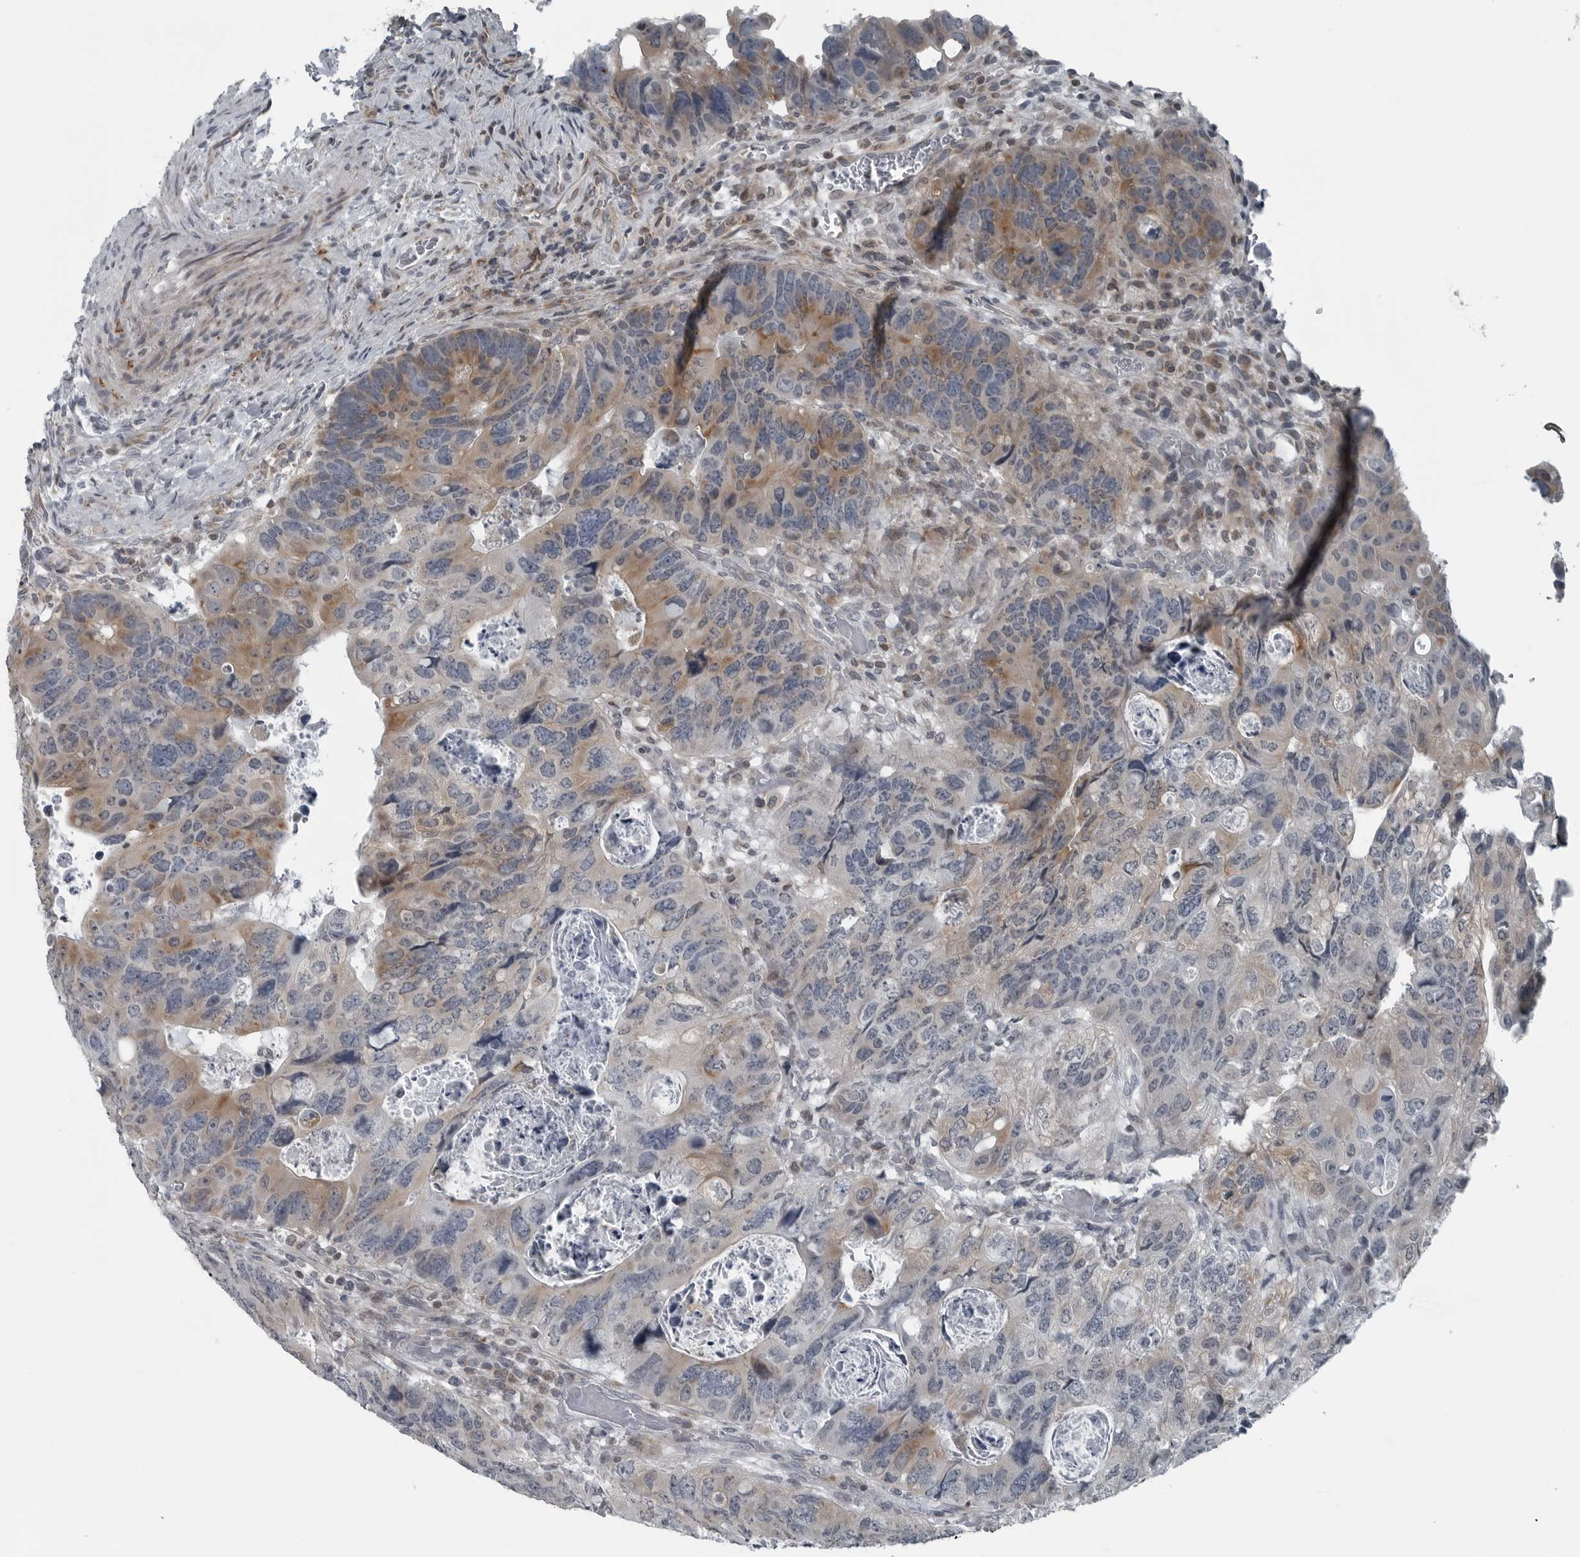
{"staining": {"intensity": "moderate", "quantity": "25%-75%", "location": "cytoplasmic/membranous"}, "tissue": "colorectal cancer", "cell_type": "Tumor cells", "image_type": "cancer", "snomed": [{"axis": "morphology", "description": "Adenocarcinoma, NOS"}, {"axis": "topography", "description": "Rectum"}], "caption": "Immunohistochemistry (DAB) staining of colorectal cancer (adenocarcinoma) shows moderate cytoplasmic/membranous protein staining in approximately 25%-75% of tumor cells.", "gene": "GAK", "patient": {"sex": "male", "age": 59}}